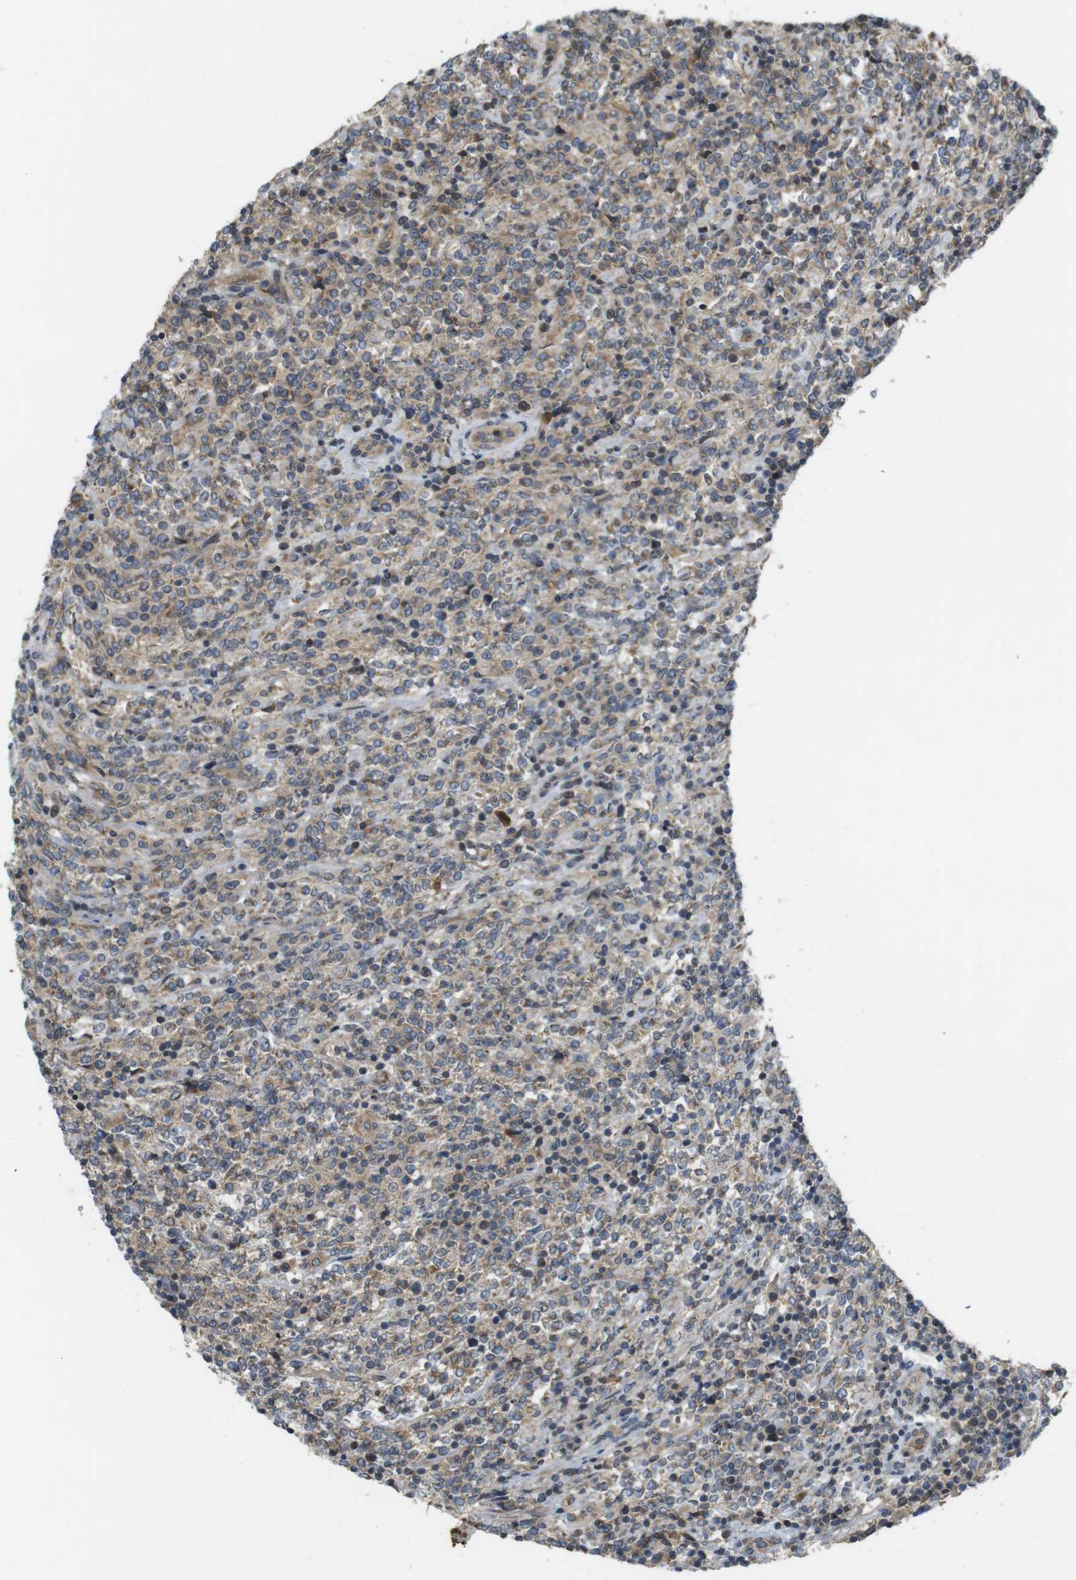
{"staining": {"intensity": "moderate", "quantity": "<25%", "location": "cytoplasmic/membranous"}, "tissue": "lymphoma", "cell_type": "Tumor cells", "image_type": "cancer", "snomed": [{"axis": "morphology", "description": "Malignant lymphoma, non-Hodgkin's type, High grade"}, {"axis": "topography", "description": "Soft tissue"}], "caption": "DAB (3,3'-diaminobenzidine) immunohistochemical staining of lymphoma shows moderate cytoplasmic/membranous protein positivity in approximately <25% of tumor cells.", "gene": "CLTC", "patient": {"sex": "male", "age": 18}}